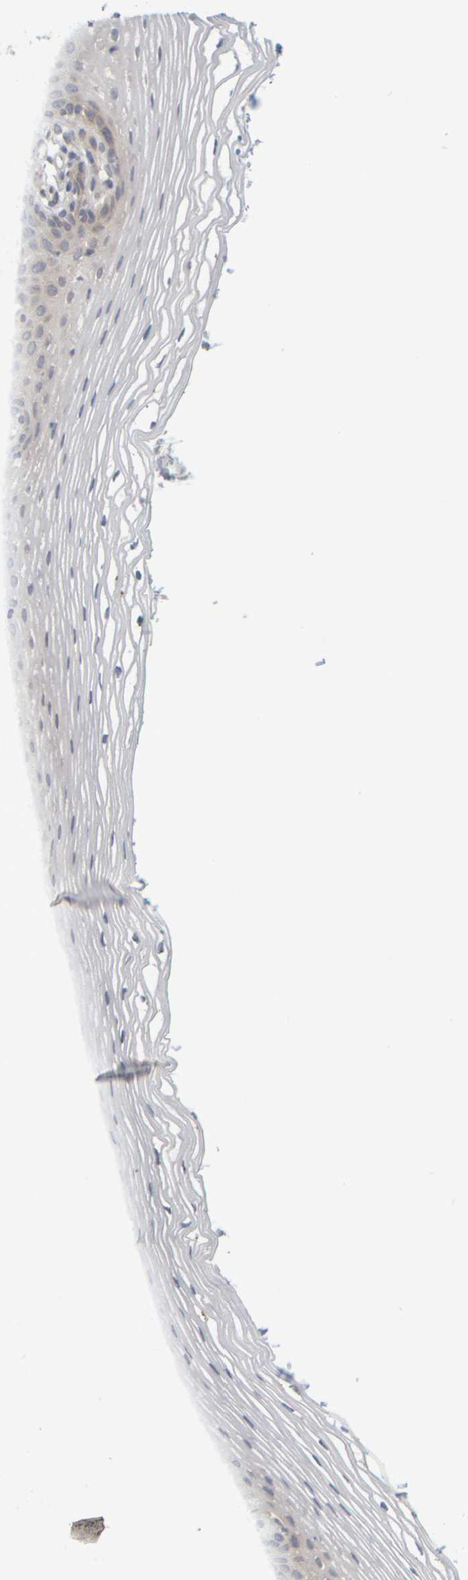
{"staining": {"intensity": "weak", "quantity": "<25%", "location": "cytoplasmic/membranous"}, "tissue": "vagina", "cell_type": "Squamous epithelial cells", "image_type": "normal", "snomed": [{"axis": "morphology", "description": "Normal tissue, NOS"}, {"axis": "topography", "description": "Vagina"}], "caption": "An immunohistochemistry histopathology image of benign vagina is shown. There is no staining in squamous epithelial cells of vagina.", "gene": "GOPC", "patient": {"sex": "female", "age": 32}}